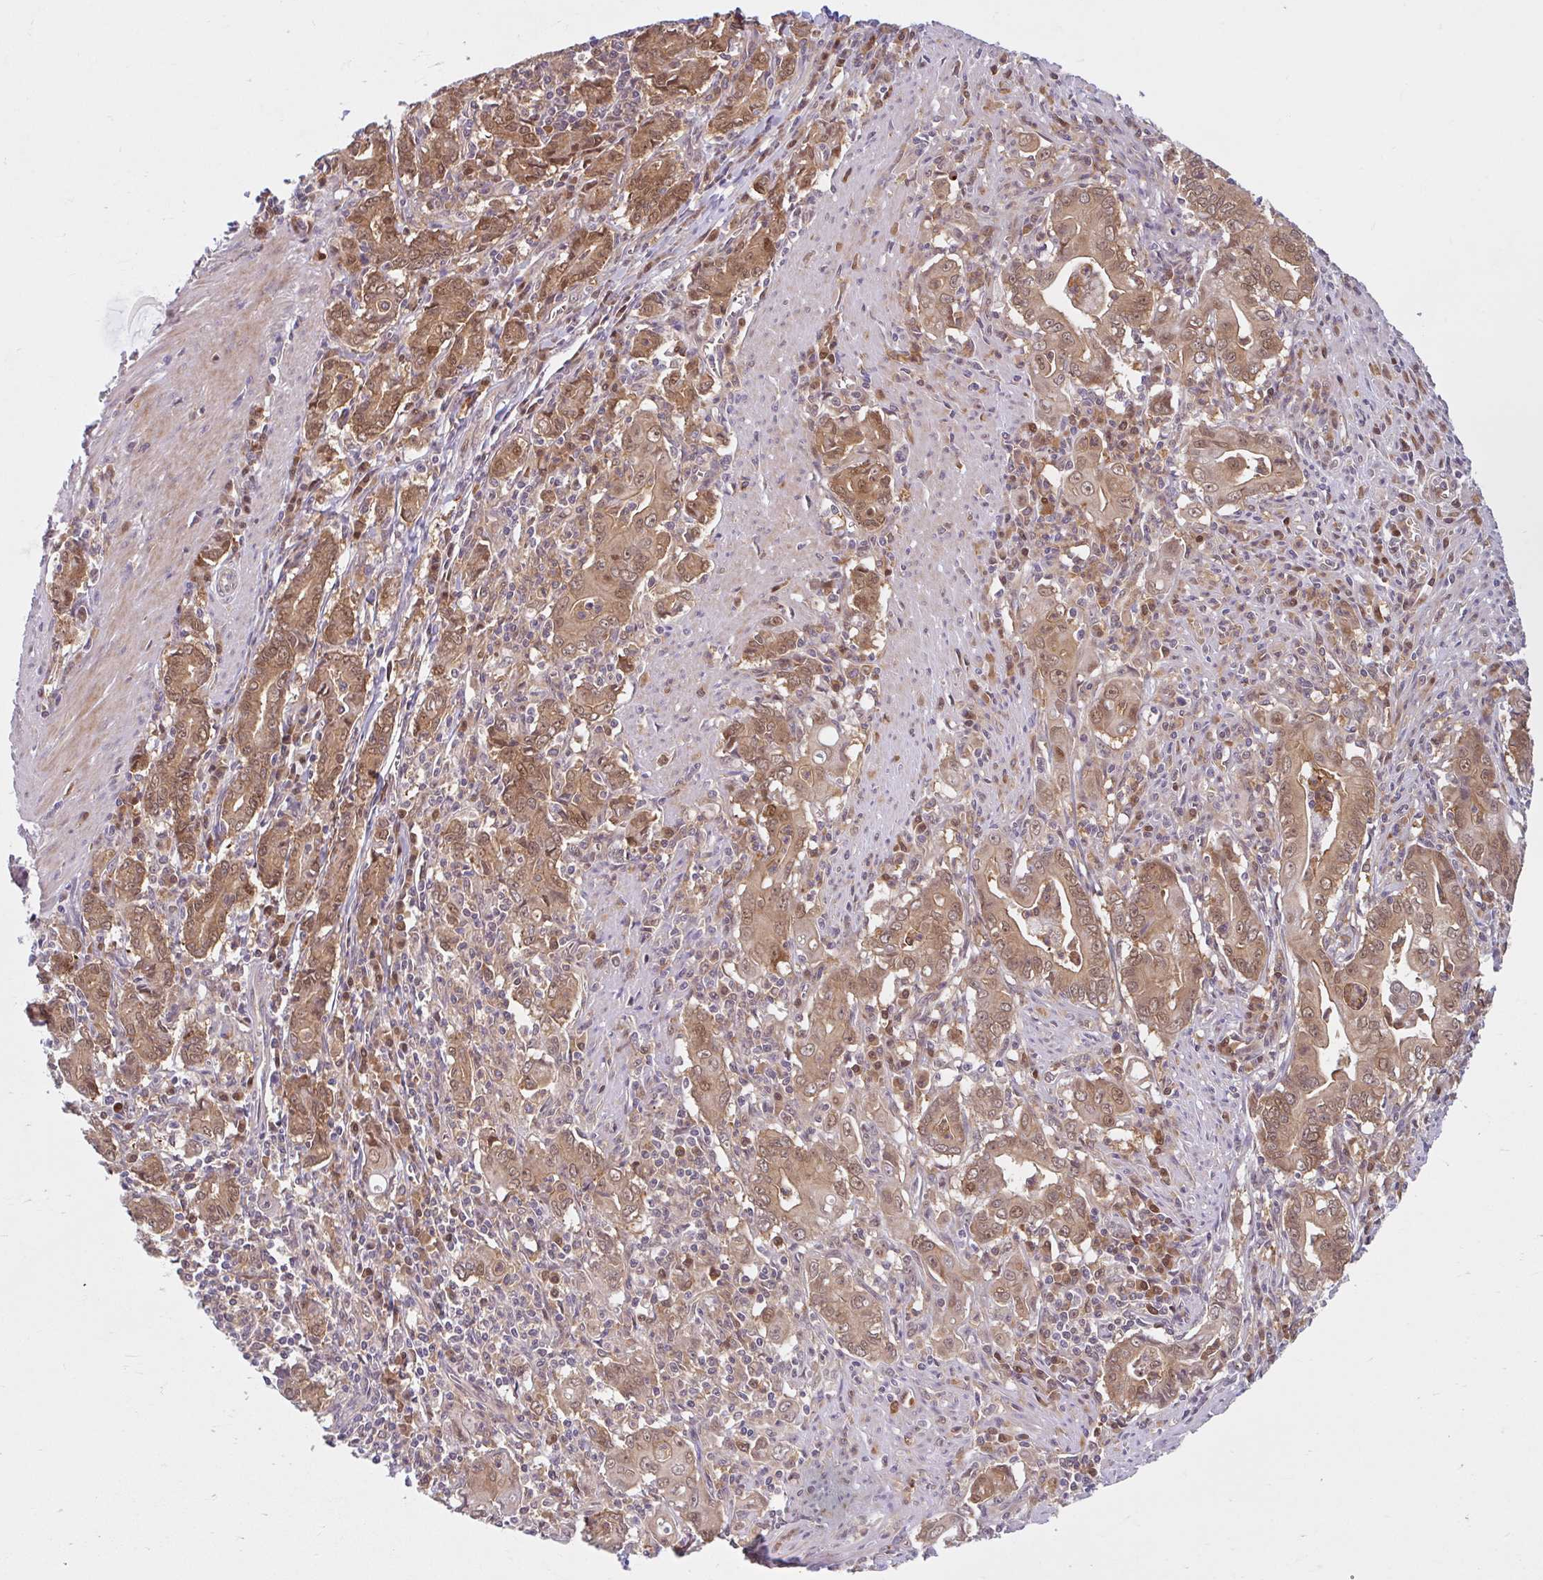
{"staining": {"intensity": "moderate", "quantity": ">75%", "location": "cytoplasmic/membranous,nuclear"}, "tissue": "stomach cancer", "cell_type": "Tumor cells", "image_type": "cancer", "snomed": [{"axis": "morphology", "description": "Adenocarcinoma, NOS"}, {"axis": "topography", "description": "Stomach, upper"}], "caption": "Immunohistochemical staining of stomach adenocarcinoma shows medium levels of moderate cytoplasmic/membranous and nuclear protein expression in approximately >75% of tumor cells.", "gene": "HMBS", "patient": {"sex": "female", "age": 79}}